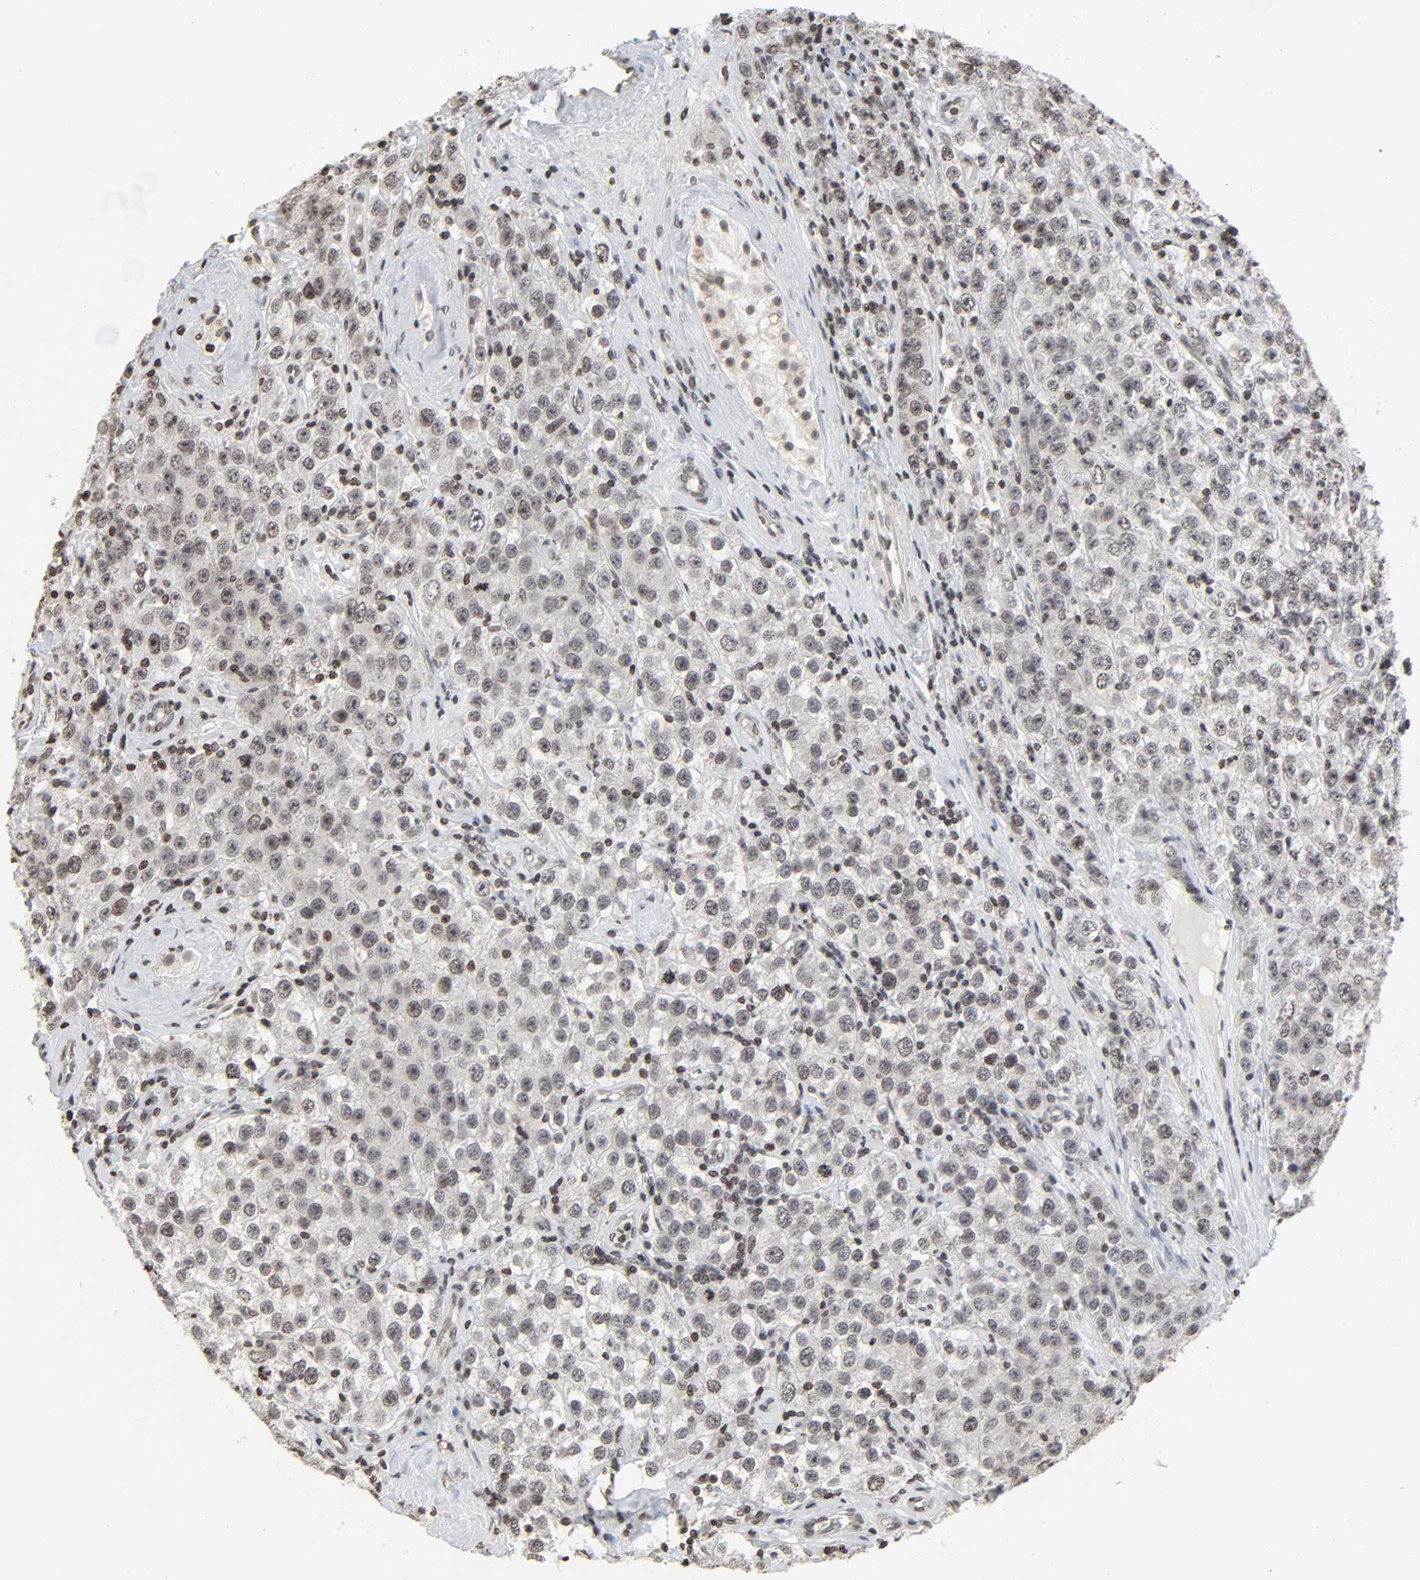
{"staining": {"intensity": "moderate", "quantity": ">75%", "location": "nuclear"}, "tissue": "testis cancer", "cell_type": "Tumor cells", "image_type": "cancer", "snomed": [{"axis": "morphology", "description": "Seminoma, NOS"}, {"axis": "topography", "description": "Testis"}], "caption": "This micrograph displays immunohistochemistry (IHC) staining of human seminoma (testis), with medium moderate nuclear staining in about >75% of tumor cells.", "gene": "ELAVL1", "patient": {"sex": "male", "age": 52}}